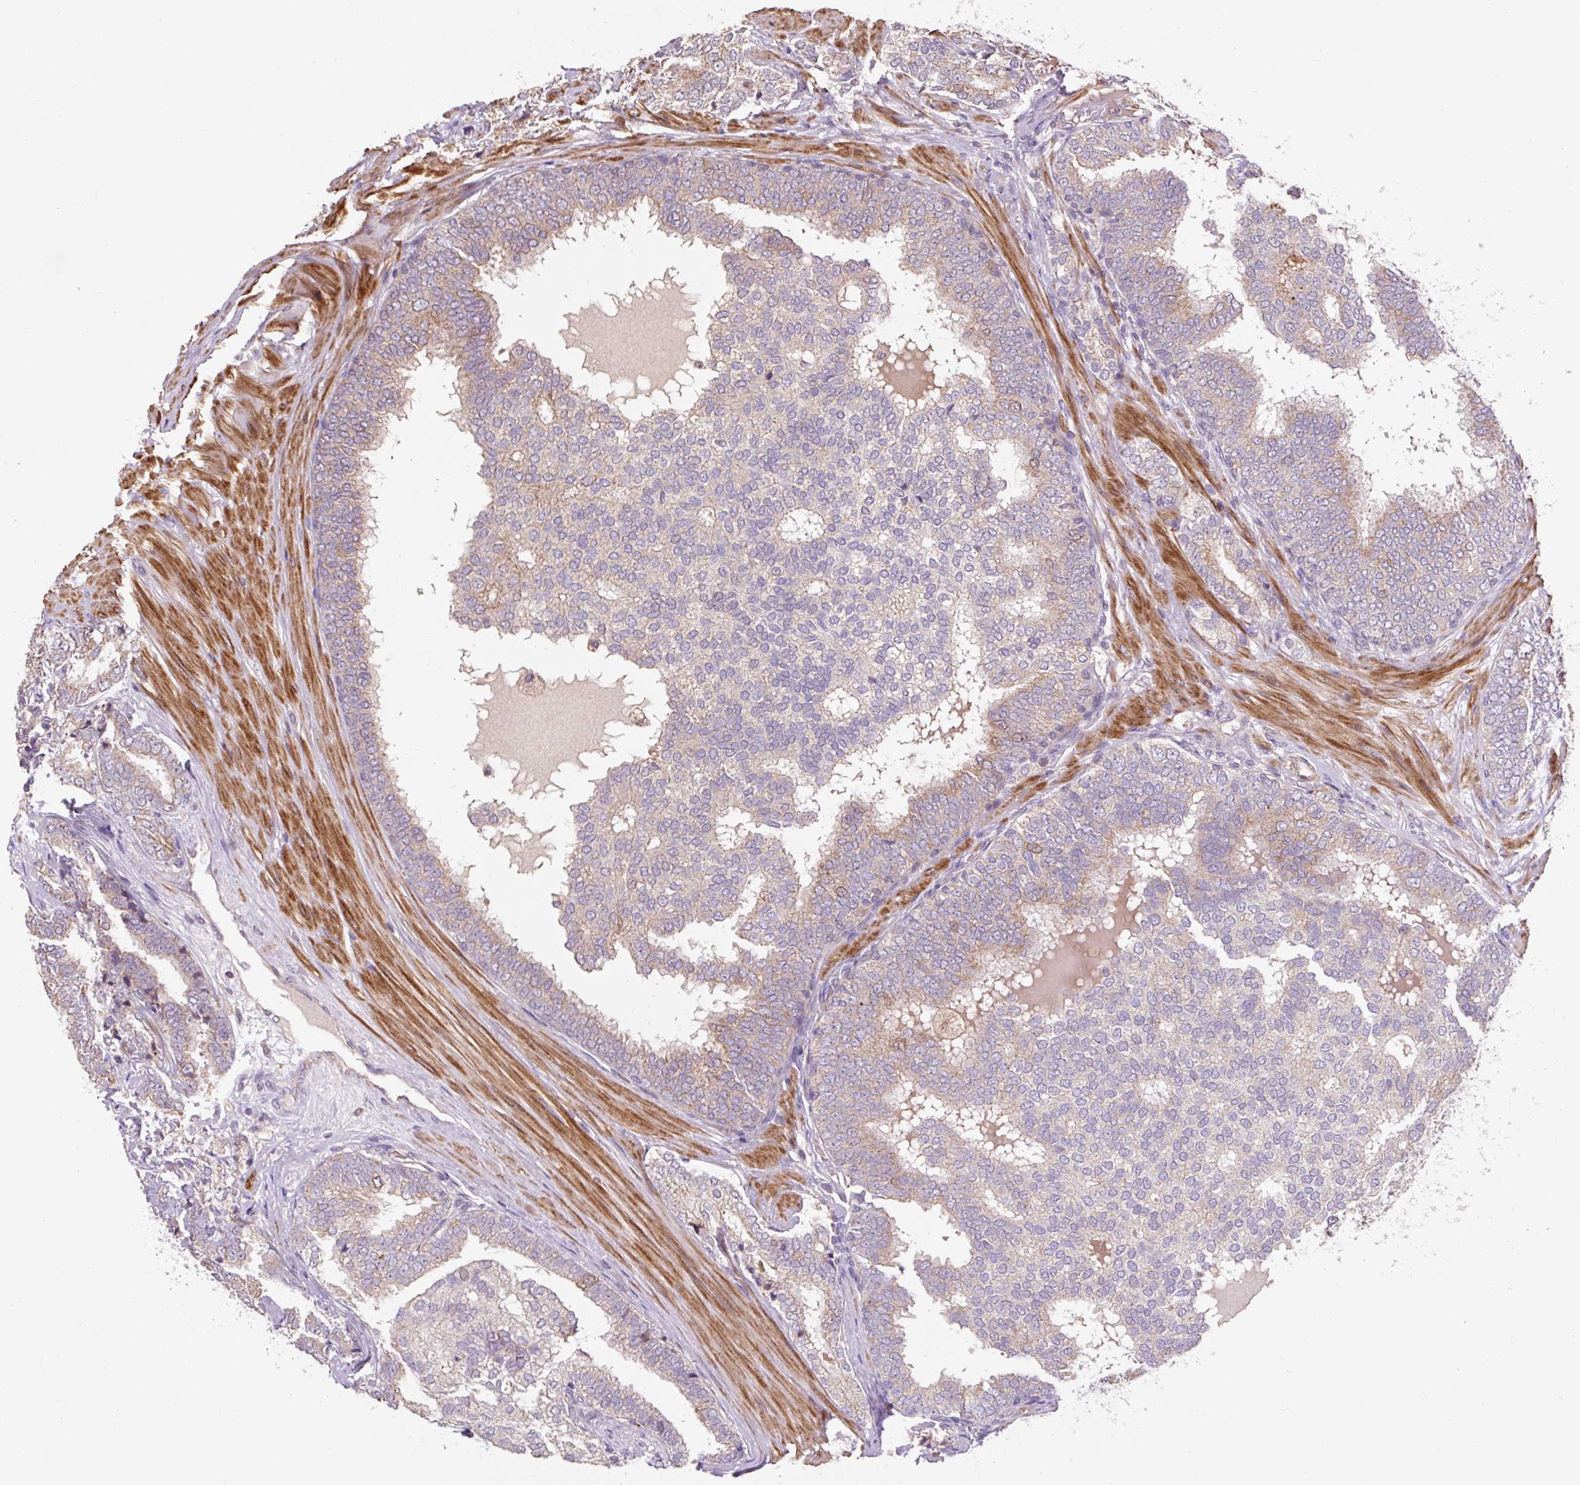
{"staining": {"intensity": "weak", "quantity": "25%-75%", "location": "cytoplasmic/membranous"}, "tissue": "prostate cancer", "cell_type": "Tumor cells", "image_type": "cancer", "snomed": [{"axis": "morphology", "description": "Adenocarcinoma, High grade"}, {"axis": "topography", "description": "Prostate"}], "caption": "This is an image of immunohistochemistry (IHC) staining of adenocarcinoma (high-grade) (prostate), which shows weak positivity in the cytoplasmic/membranous of tumor cells.", "gene": "PRIMPOL", "patient": {"sex": "male", "age": 72}}